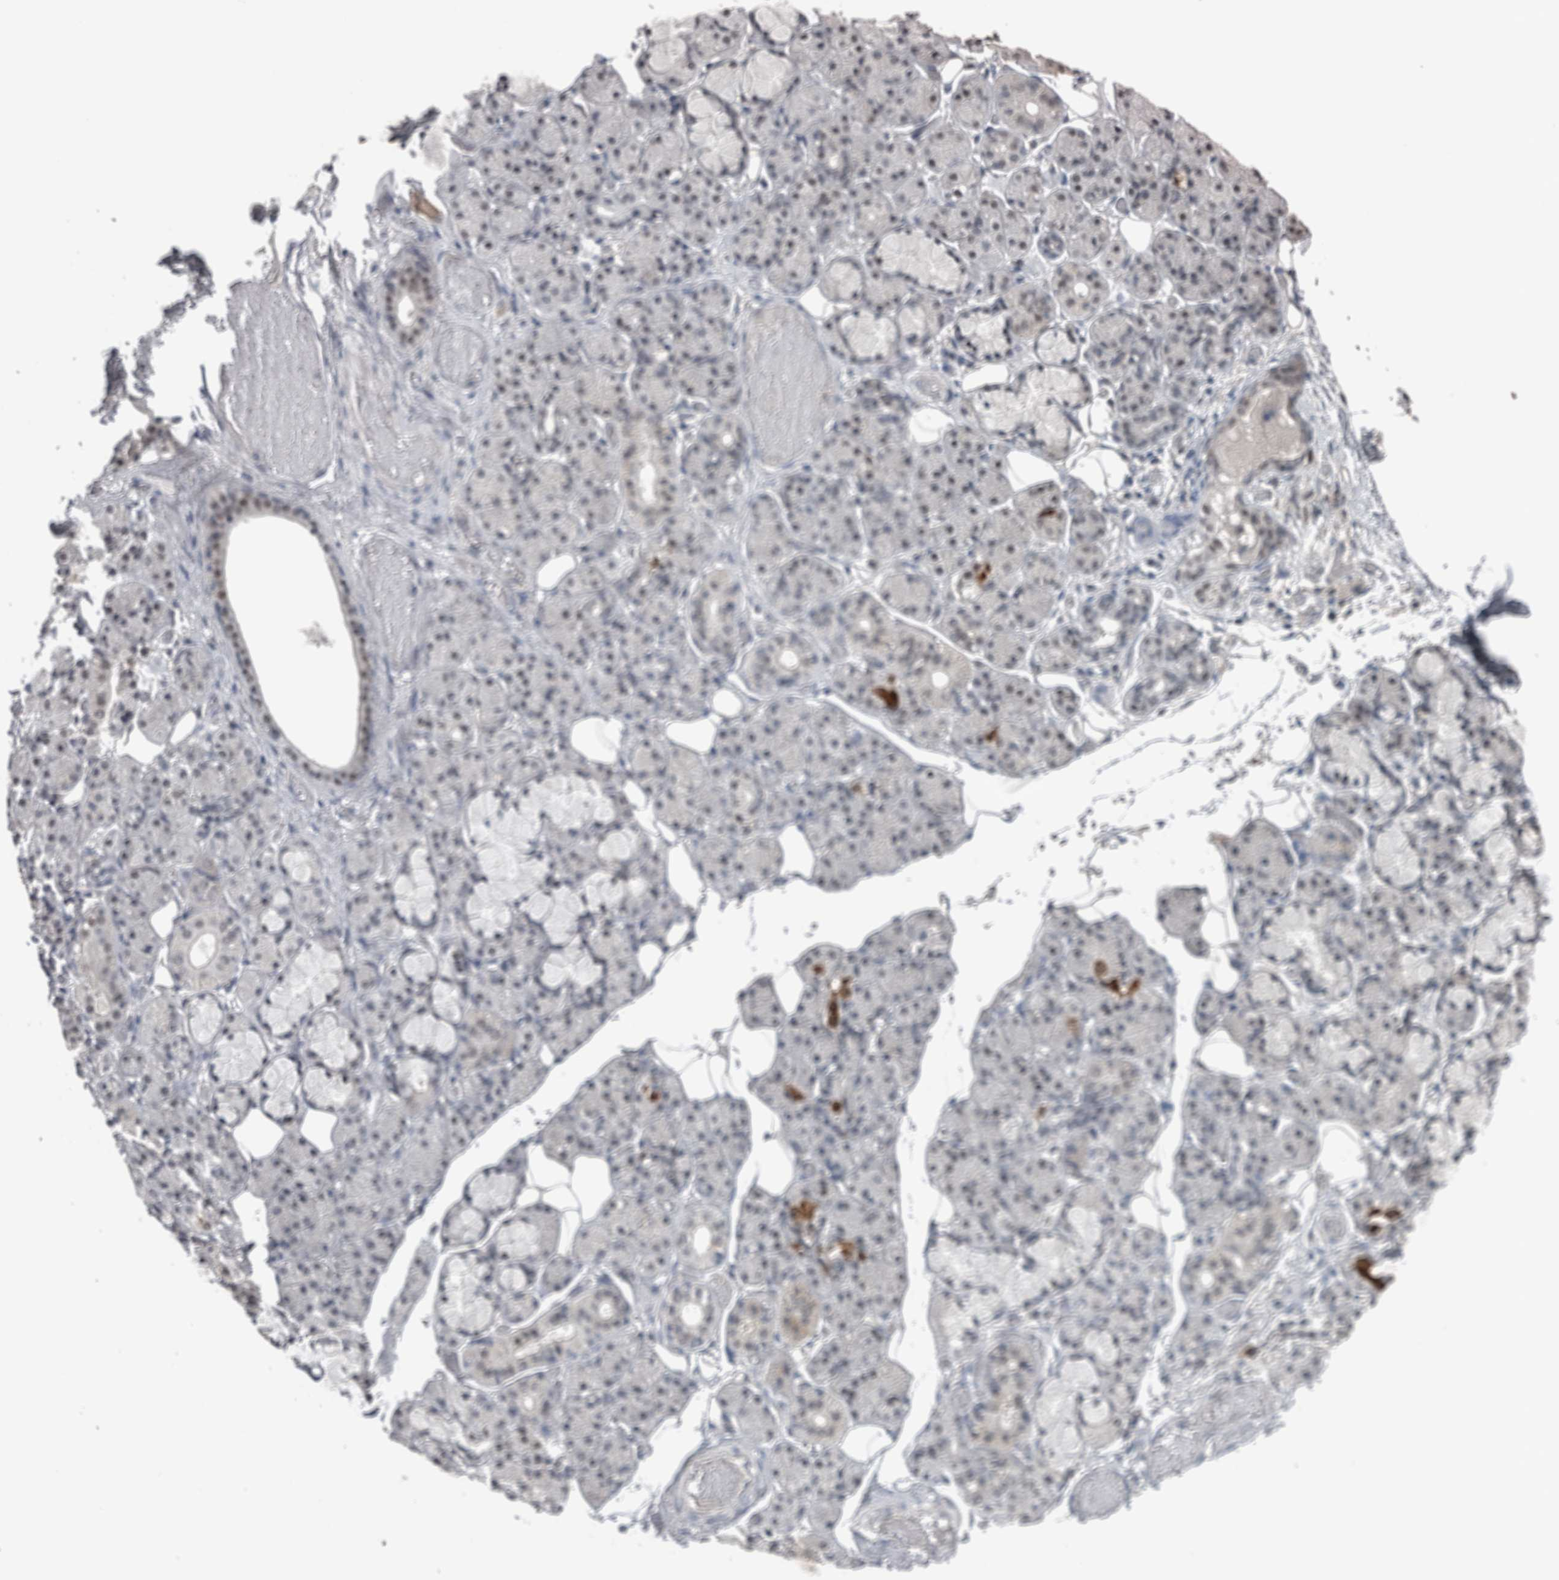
{"staining": {"intensity": "weak", "quantity": "<25%", "location": "nuclear"}, "tissue": "salivary gland", "cell_type": "Glandular cells", "image_type": "normal", "snomed": [{"axis": "morphology", "description": "Normal tissue, NOS"}, {"axis": "topography", "description": "Salivary gland"}], "caption": "The photomicrograph displays no significant expression in glandular cells of salivary gland.", "gene": "ZBTB21", "patient": {"sex": "male", "age": 63}}